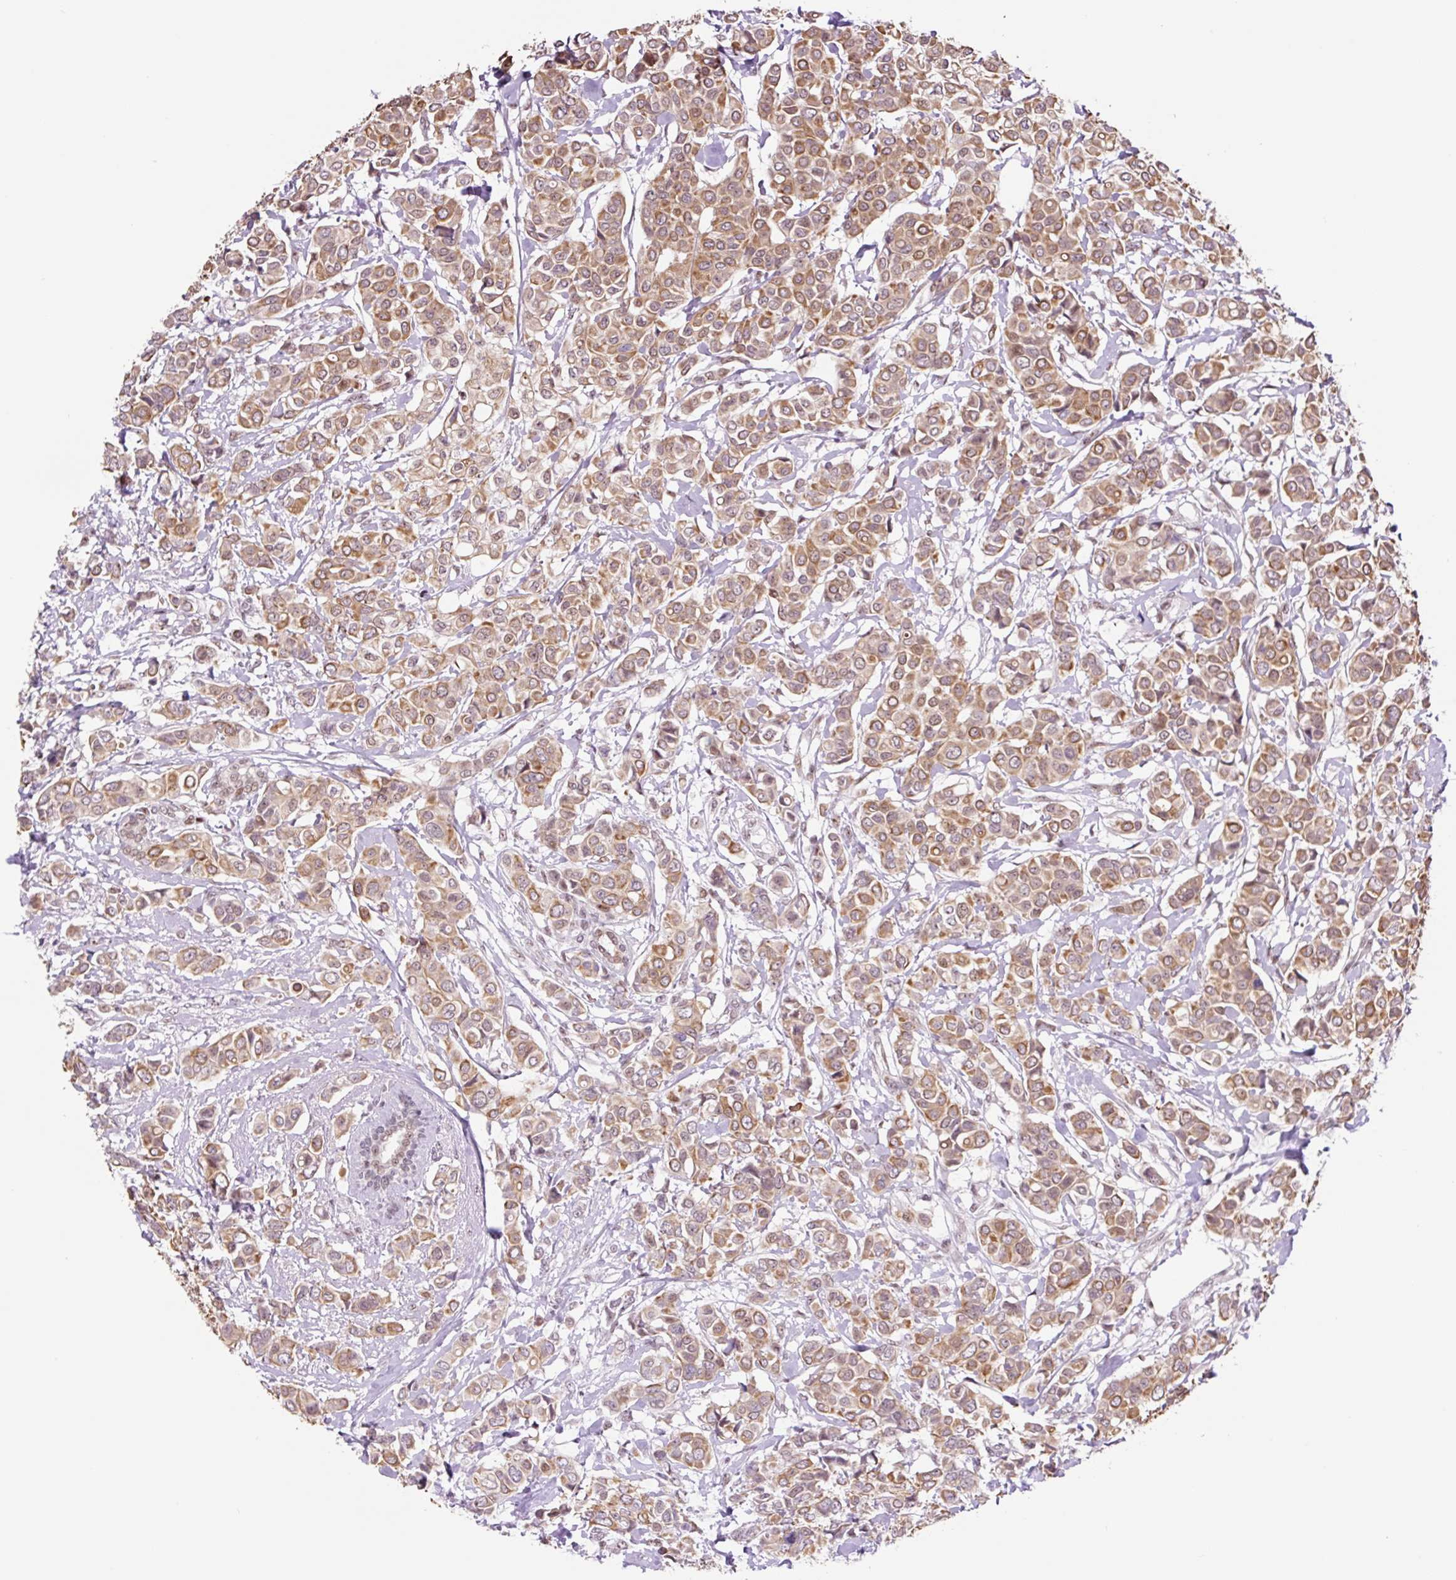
{"staining": {"intensity": "moderate", "quantity": ">75%", "location": "cytoplasmic/membranous,nuclear"}, "tissue": "breast cancer", "cell_type": "Tumor cells", "image_type": "cancer", "snomed": [{"axis": "morphology", "description": "Lobular carcinoma"}, {"axis": "topography", "description": "Breast"}], "caption": "Moderate cytoplasmic/membranous and nuclear expression is identified in approximately >75% of tumor cells in breast lobular carcinoma.", "gene": "TAF1A", "patient": {"sex": "female", "age": 51}}